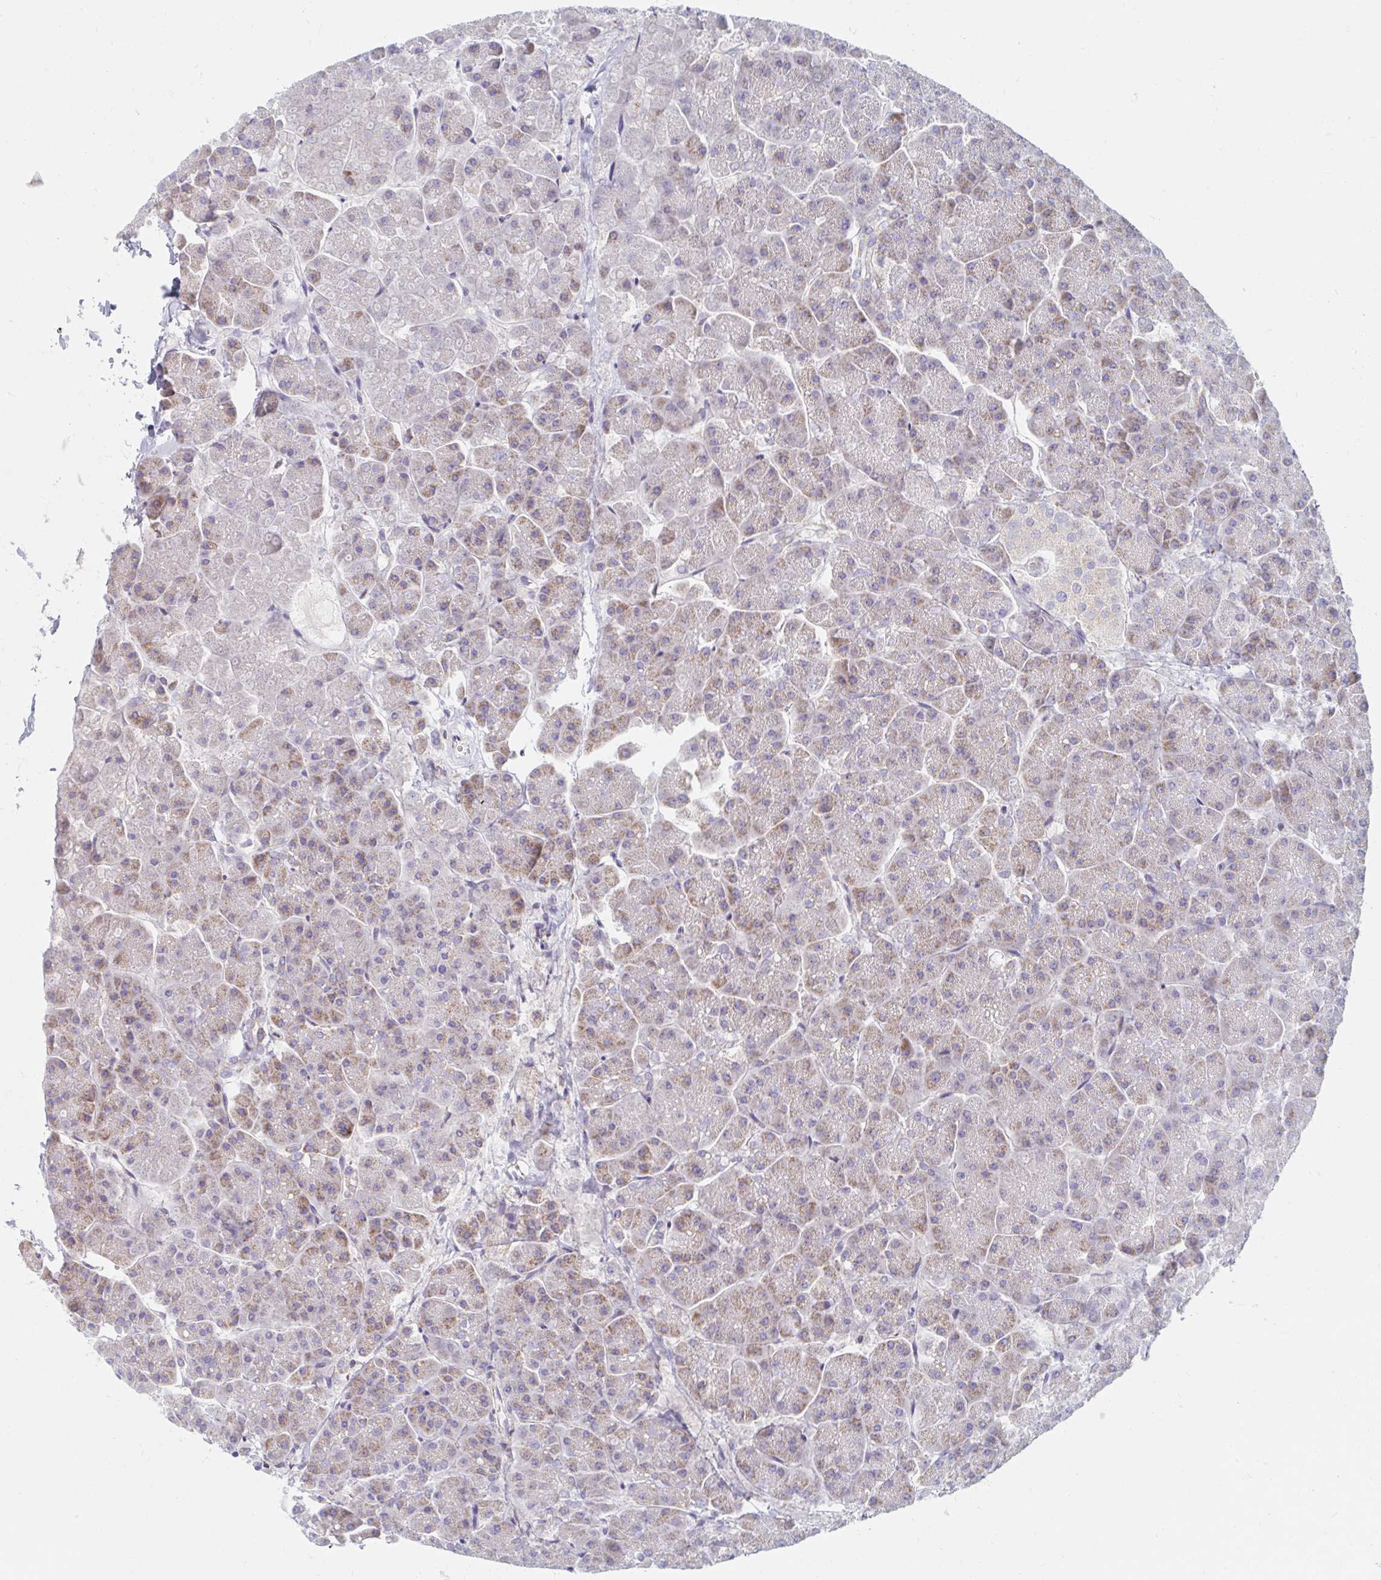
{"staining": {"intensity": "moderate", "quantity": "25%-75%", "location": "cytoplasmic/membranous"}, "tissue": "pancreas", "cell_type": "Exocrine glandular cells", "image_type": "normal", "snomed": [{"axis": "morphology", "description": "Normal tissue, NOS"}, {"axis": "topography", "description": "Pancreas"}, {"axis": "topography", "description": "Peripheral nerve tissue"}], "caption": "Protein staining displays moderate cytoplasmic/membranous expression in about 25%-75% of exocrine glandular cells in unremarkable pancreas.", "gene": "MAVS", "patient": {"sex": "male", "age": 54}}